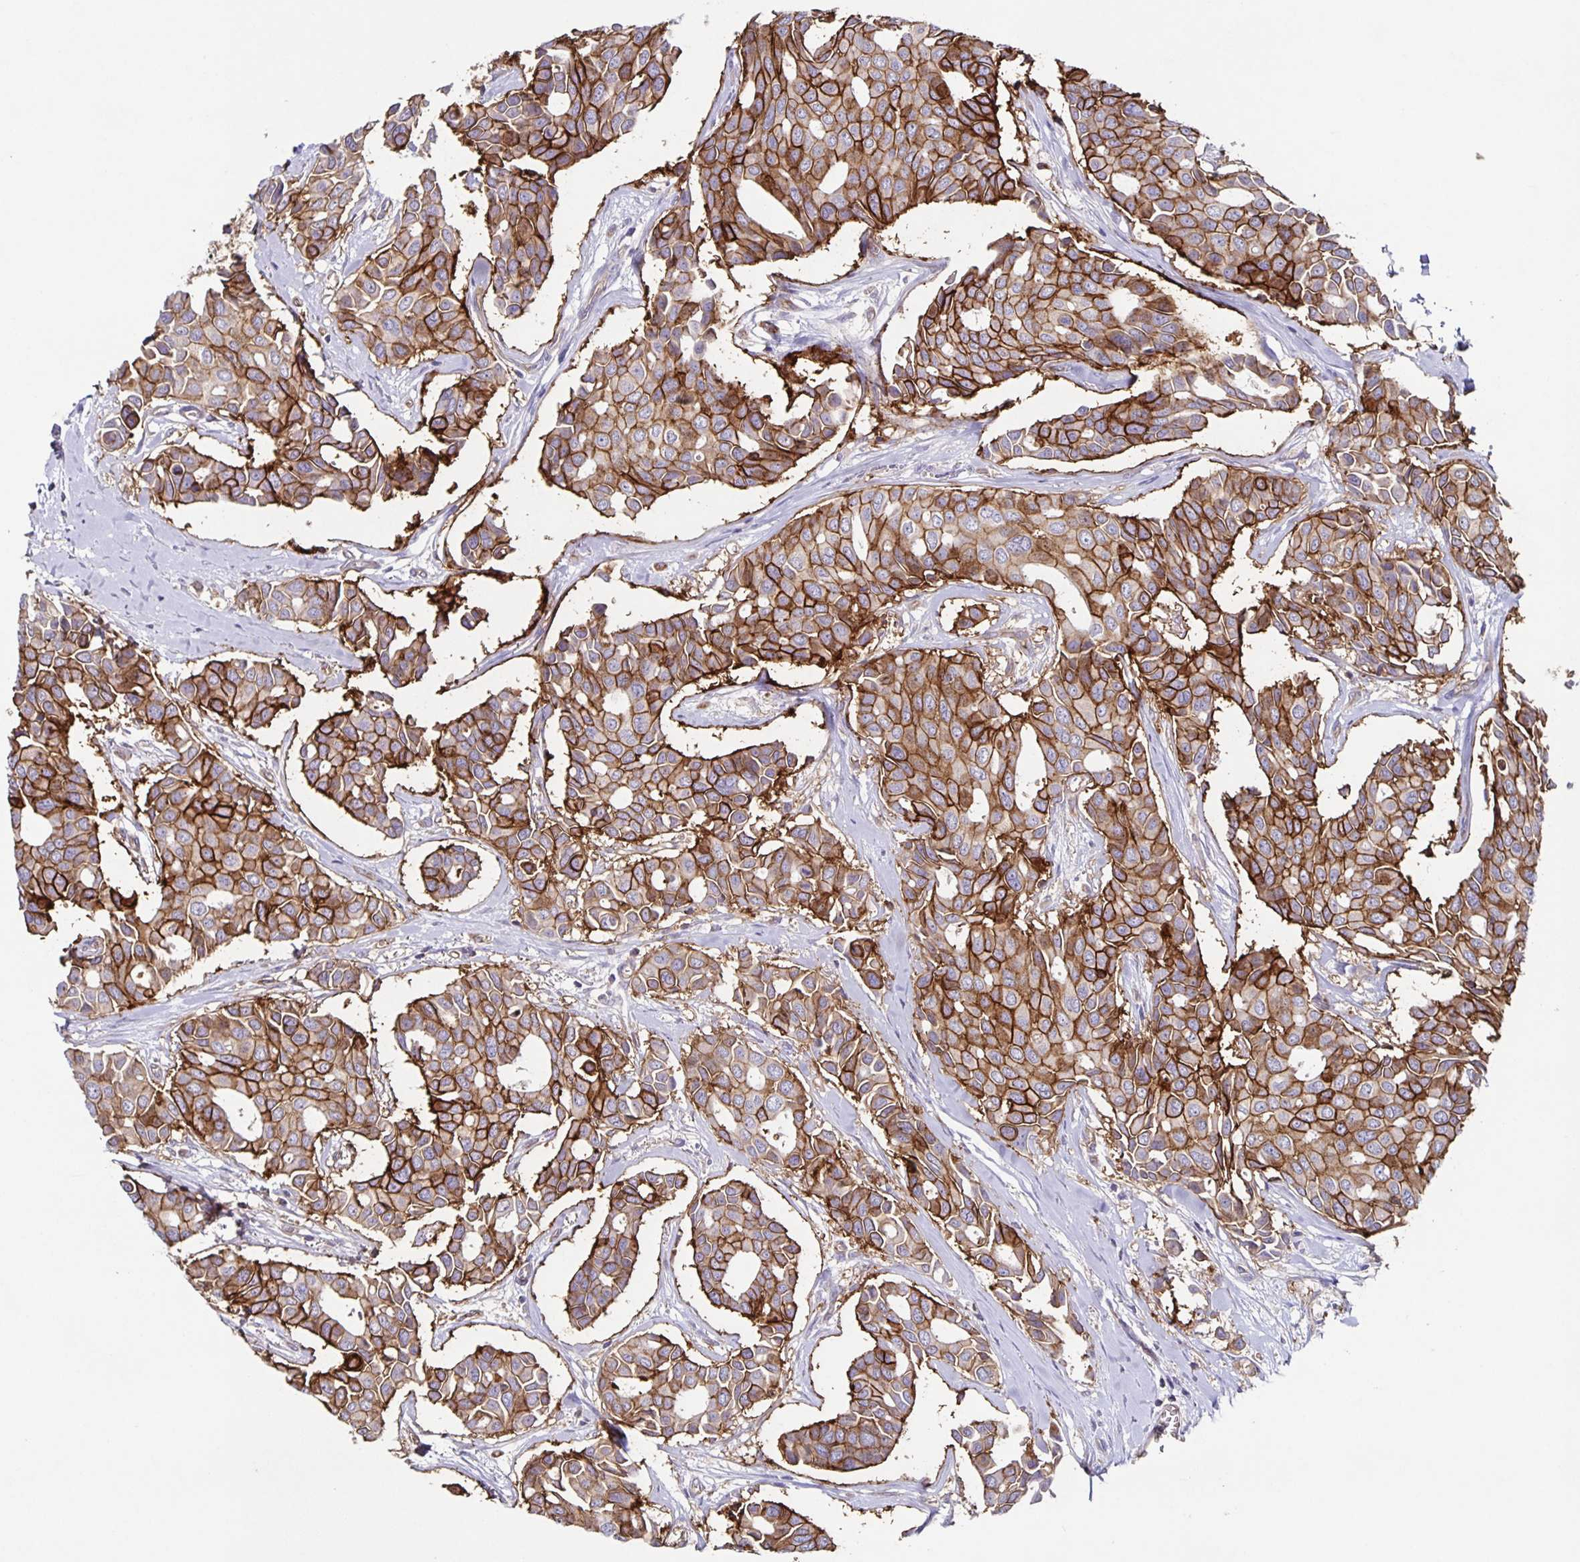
{"staining": {"intensity": "strong", "quantity": ">75%", "location": "cytoplasmic/membranous"}, "tissue": "breast cancer", "cell_type": "Tumor cells", "image_type": "cancer", "snomed": [{"axis": "morphology", "description": "Duct carcinoma"}, {"axis": "topography", "description": "Breast"}], "caption": "This is an image of IHC staining of breast cancer (intraductal carcinoma), which shows strong expression in the cytoplasmic/membranous of tumor cells.", "gene": "ITGA2", "patient": {"sex": "female", "age": 54}}